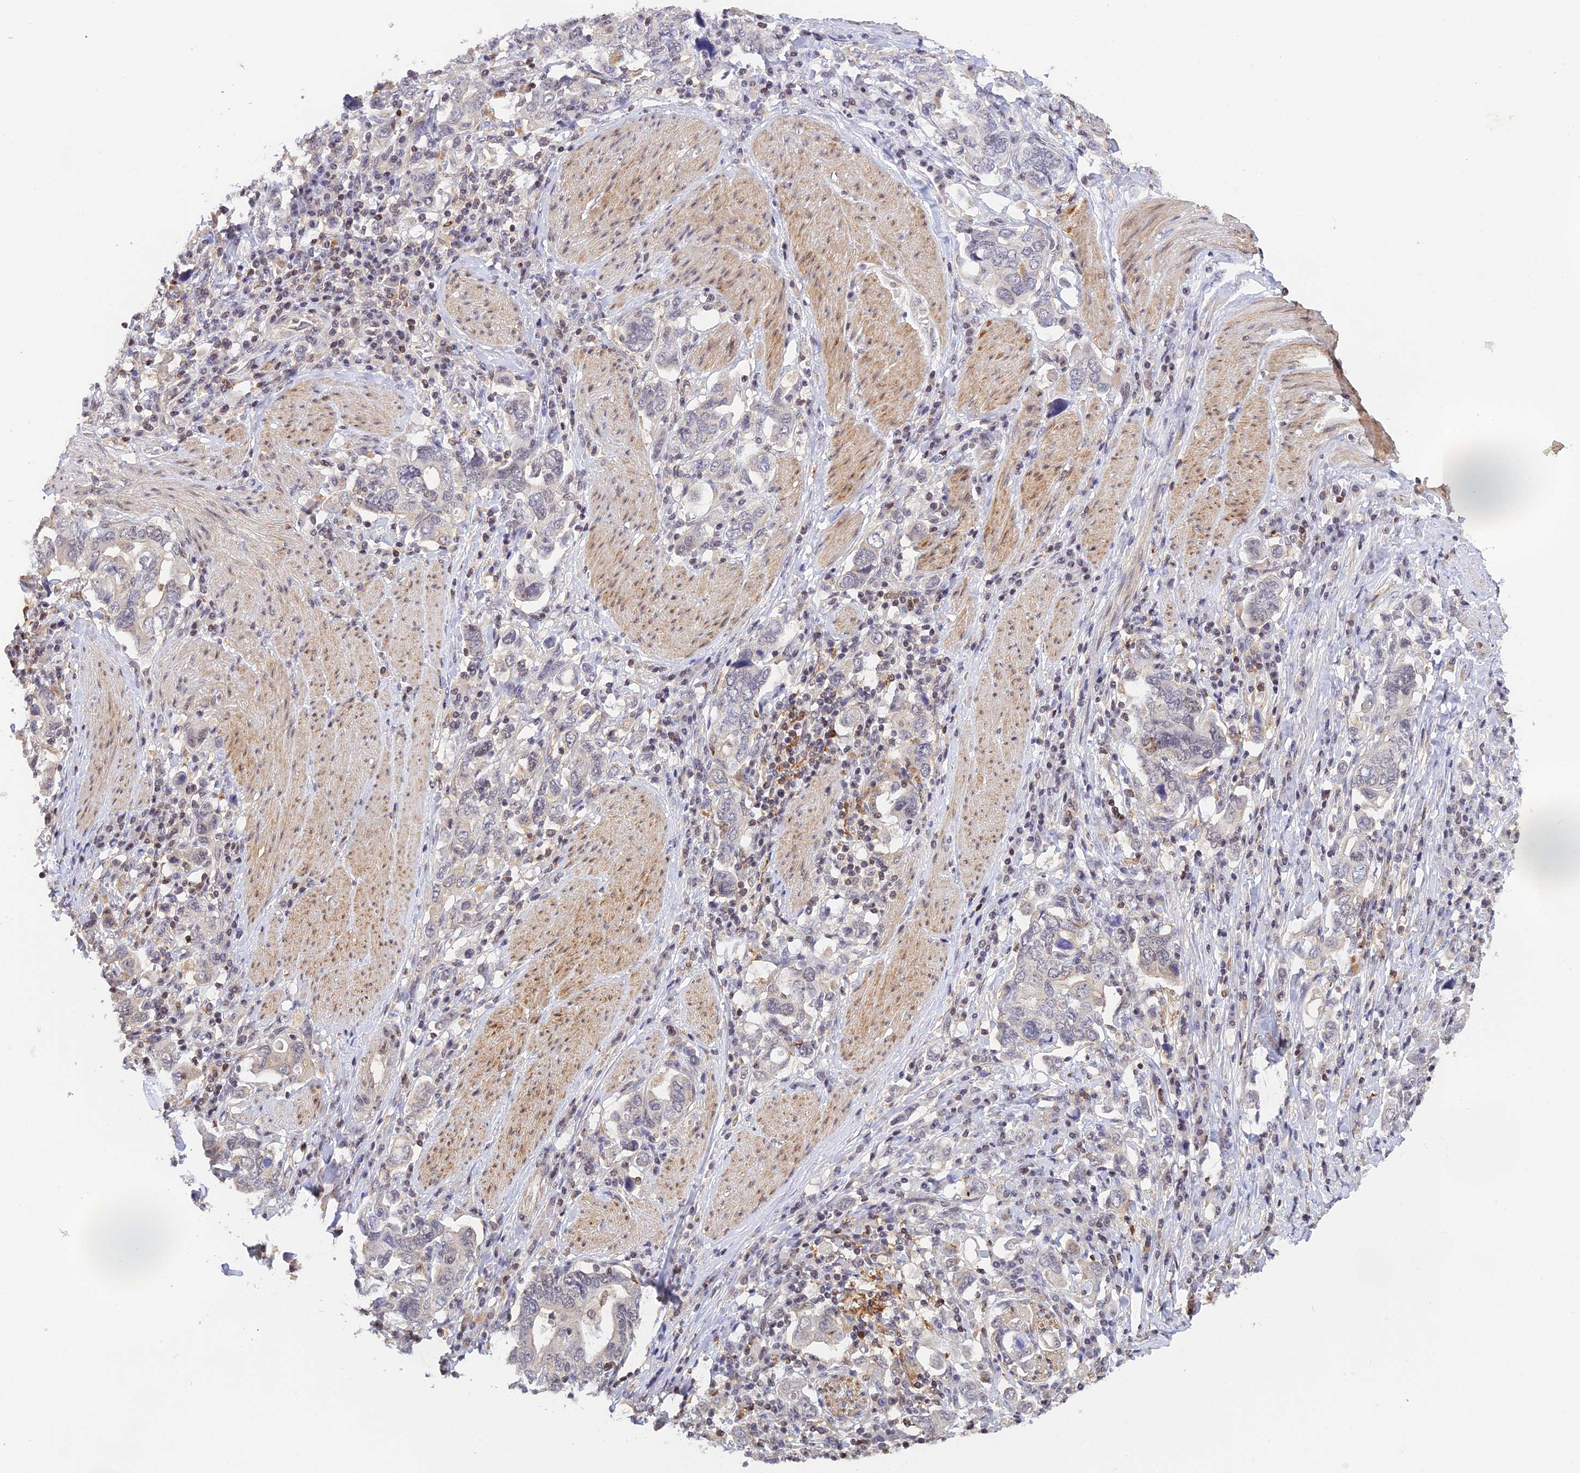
{"staining": {"intensity": "negative", "quantity": "none", "location": "none"}, "tissue": "stomach cancer", "cell_type": "Tumor cells", "image_type": "cancer", "snomed": [{"axis": "morphology", "description": "Adenocarcinoma, NOS"}, {"axis": "topography", "description": "Stomach, upper"}, {"axis": "topography", "description": "Stomach"}], "caption": "The IHC micrograph has no significant positivity in tumor cells of stomach cancer (adenocarcinoma) tissue.", "gene": "THAP11", "patient": {"sex": "male", "age": 62}}